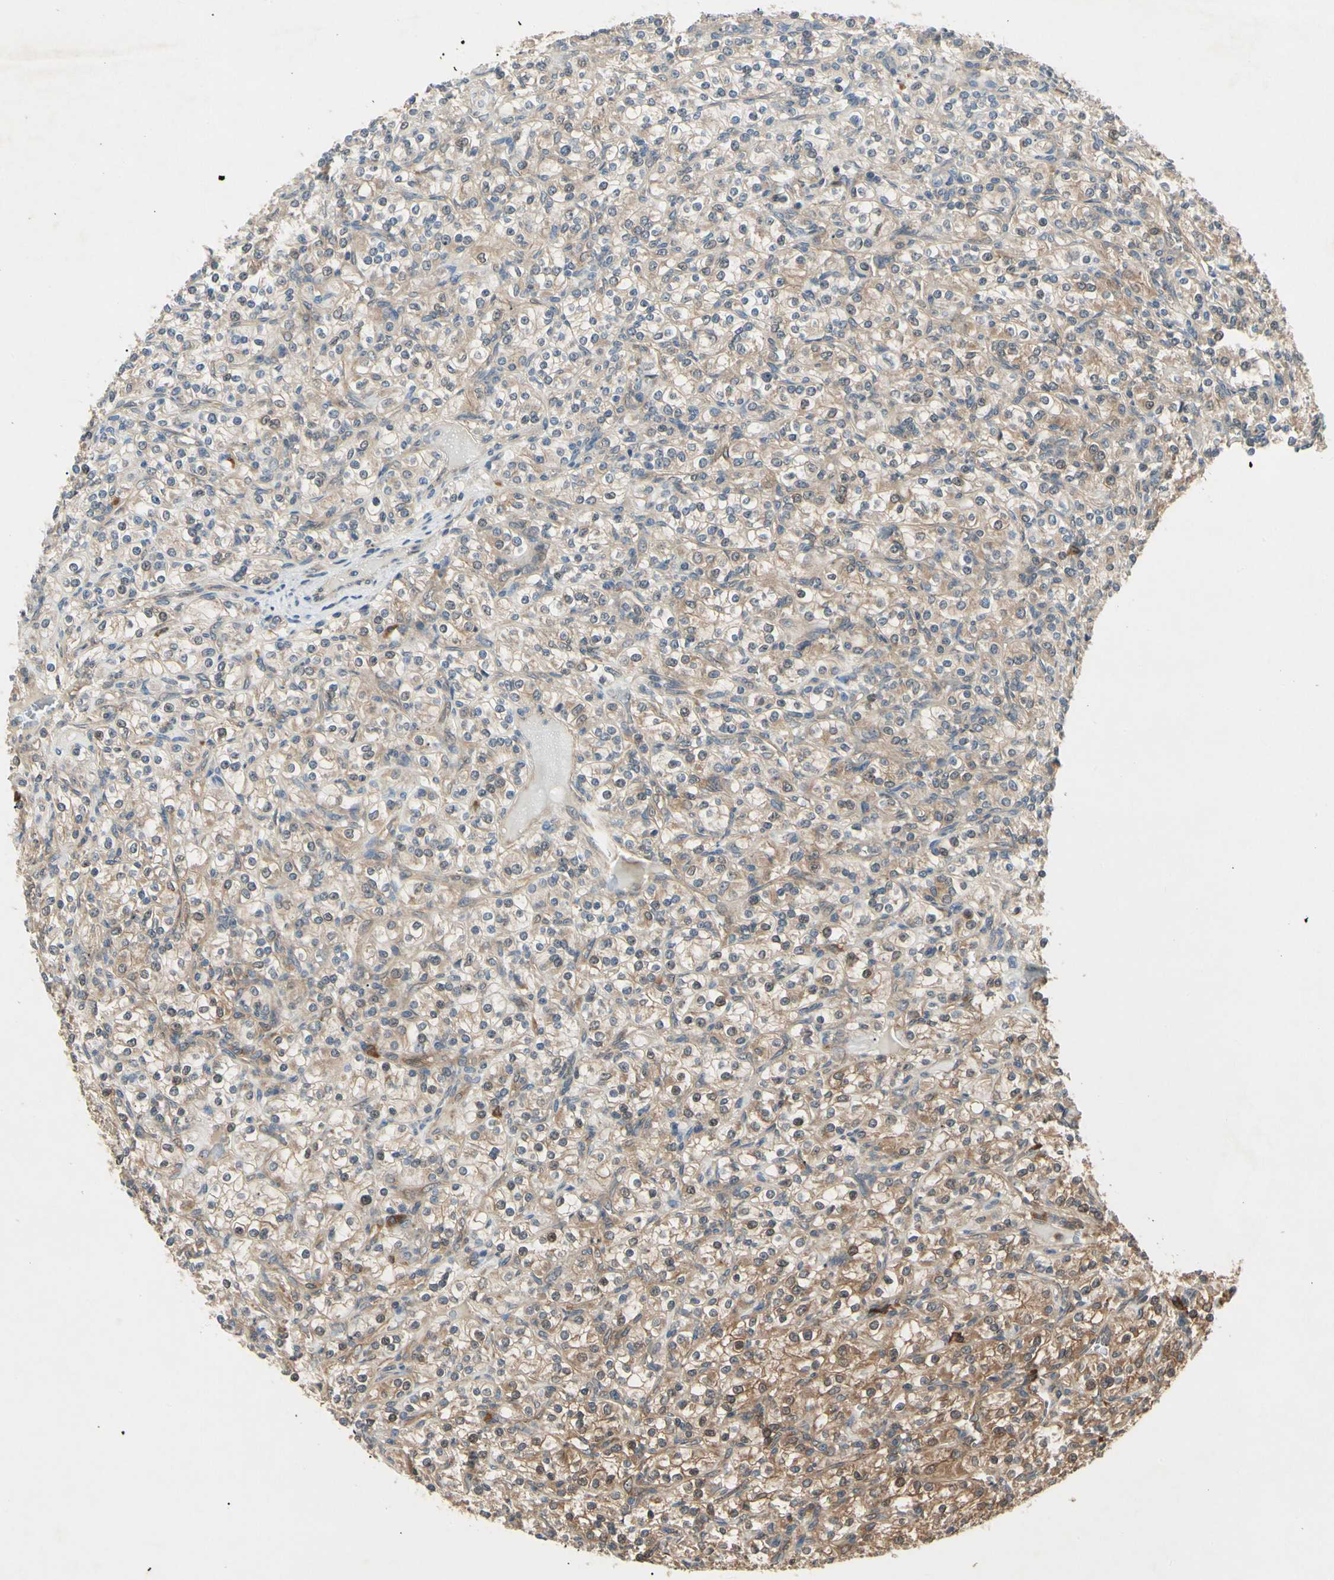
{"staining": {"intensity": "moderate", "quantity": ">75%", "location": "cytoplasmic/membranous"}, "tissue": "renal cancer", "cell_type": "Tumor cells", "image_type": "cancer", "snomed": [{"axis": "morphology", "description": "Adenocarcinoma, NOS"}, {"axis": "topography", "description": "Kidney"}], "caption": "Renal cancer tissue displays moderate cytoplasmic/membranous expression in approximately >75% of tumor cells, visualized by immunohistochemistry.", "gene": "NME1-NME2", "patient": {"sex": "male", "age": 77}}